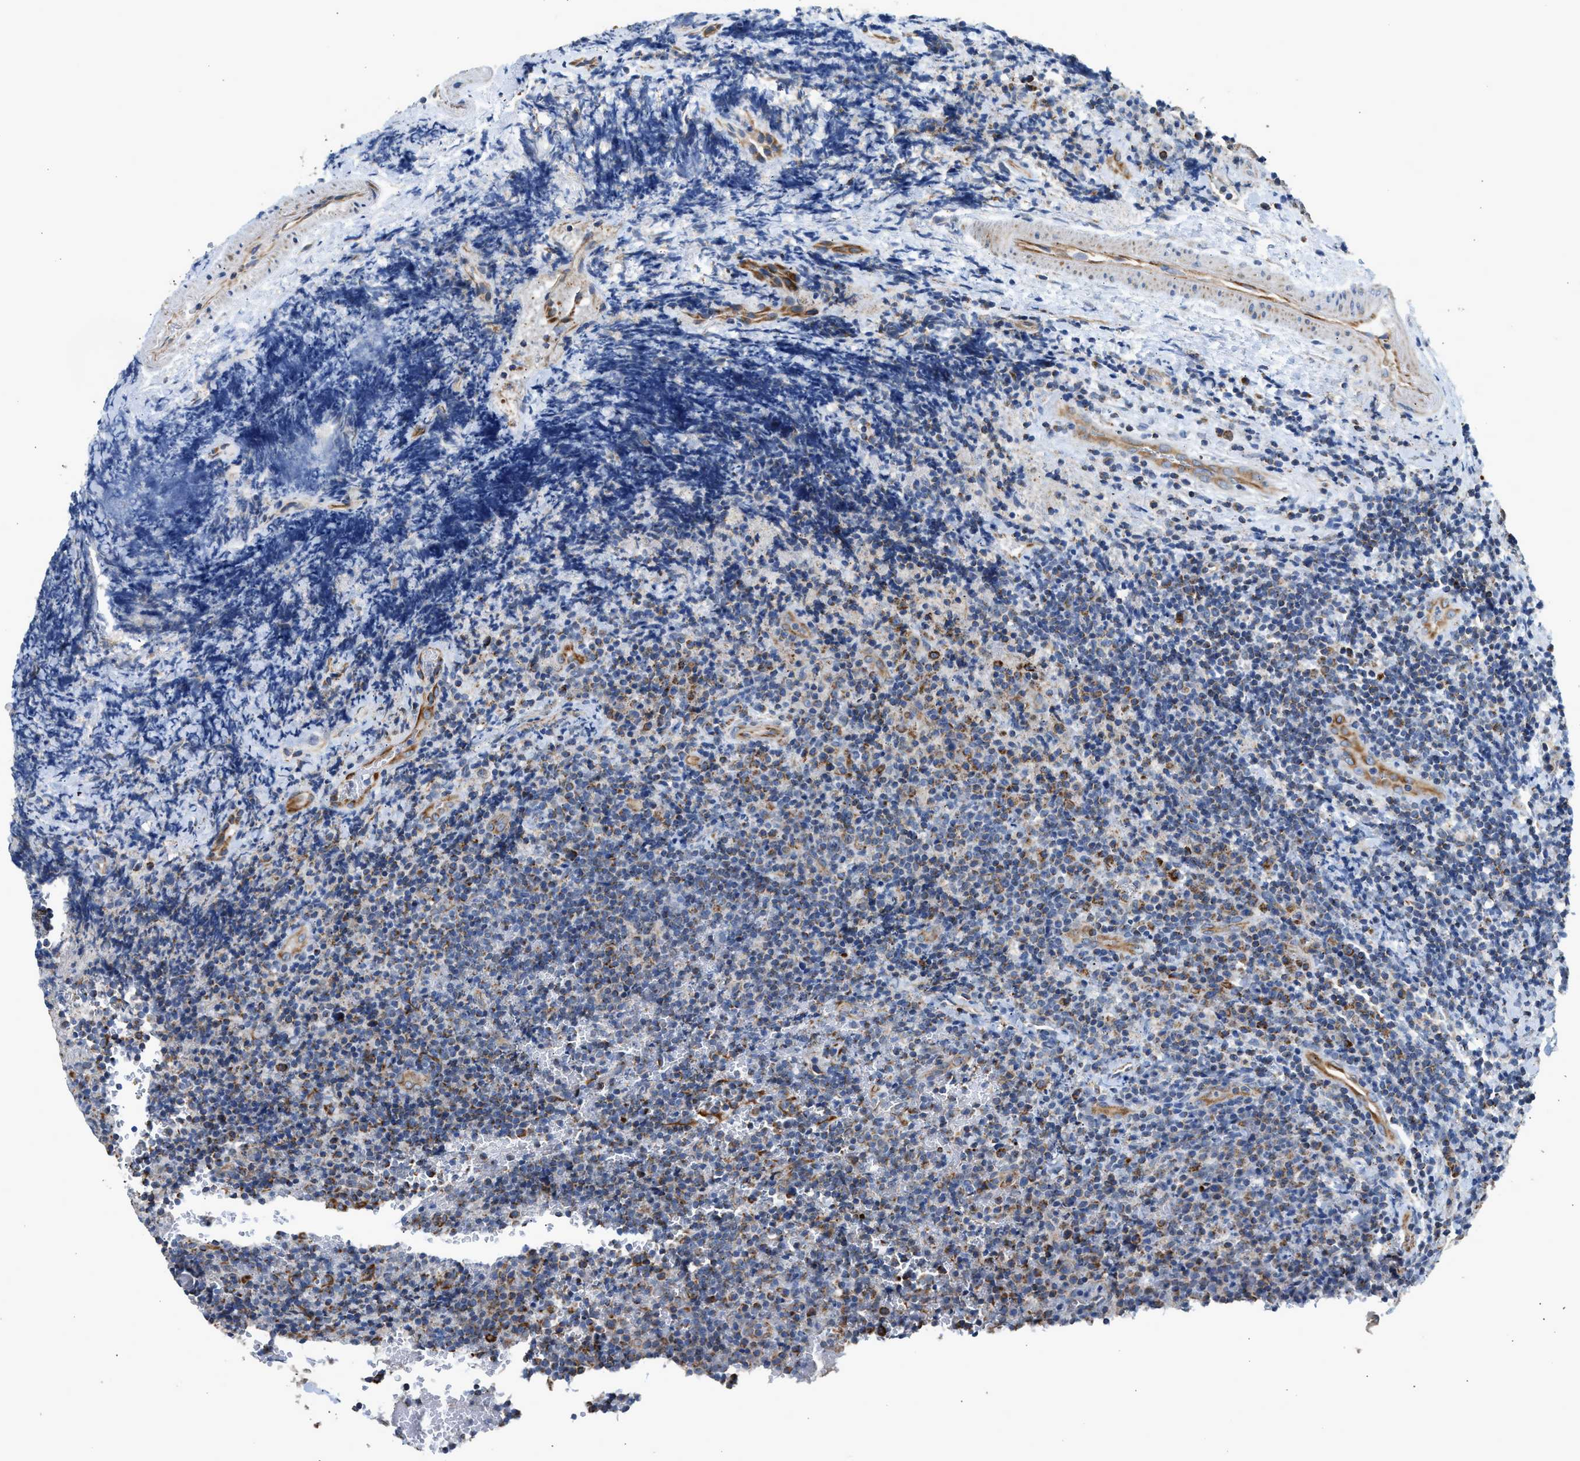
{"staining": {"intensity": "moderate", "quantity": "<25%", "location": "cytoplasmic/membranous"}, "tissue": "lymphoma", "cell_type": "Tumor cells", "image_type": "cancer", "snomed": [{"axis": "morphology", "description": "Malignant lymphoma, non-Hodgkin's type, High grade"}, {"axis": "topography", "description": "Tonsil"}], "caption": "This is a photomicrograph of immunohistochemistry staining of high-grade malignant lymphoma, non-Hodgkin's type, which shows moderate positivity in the cytoplasmic/membranous of tumor cells.", "gene": "GOT2", "patient": {"sex": "female", "age": 36}}